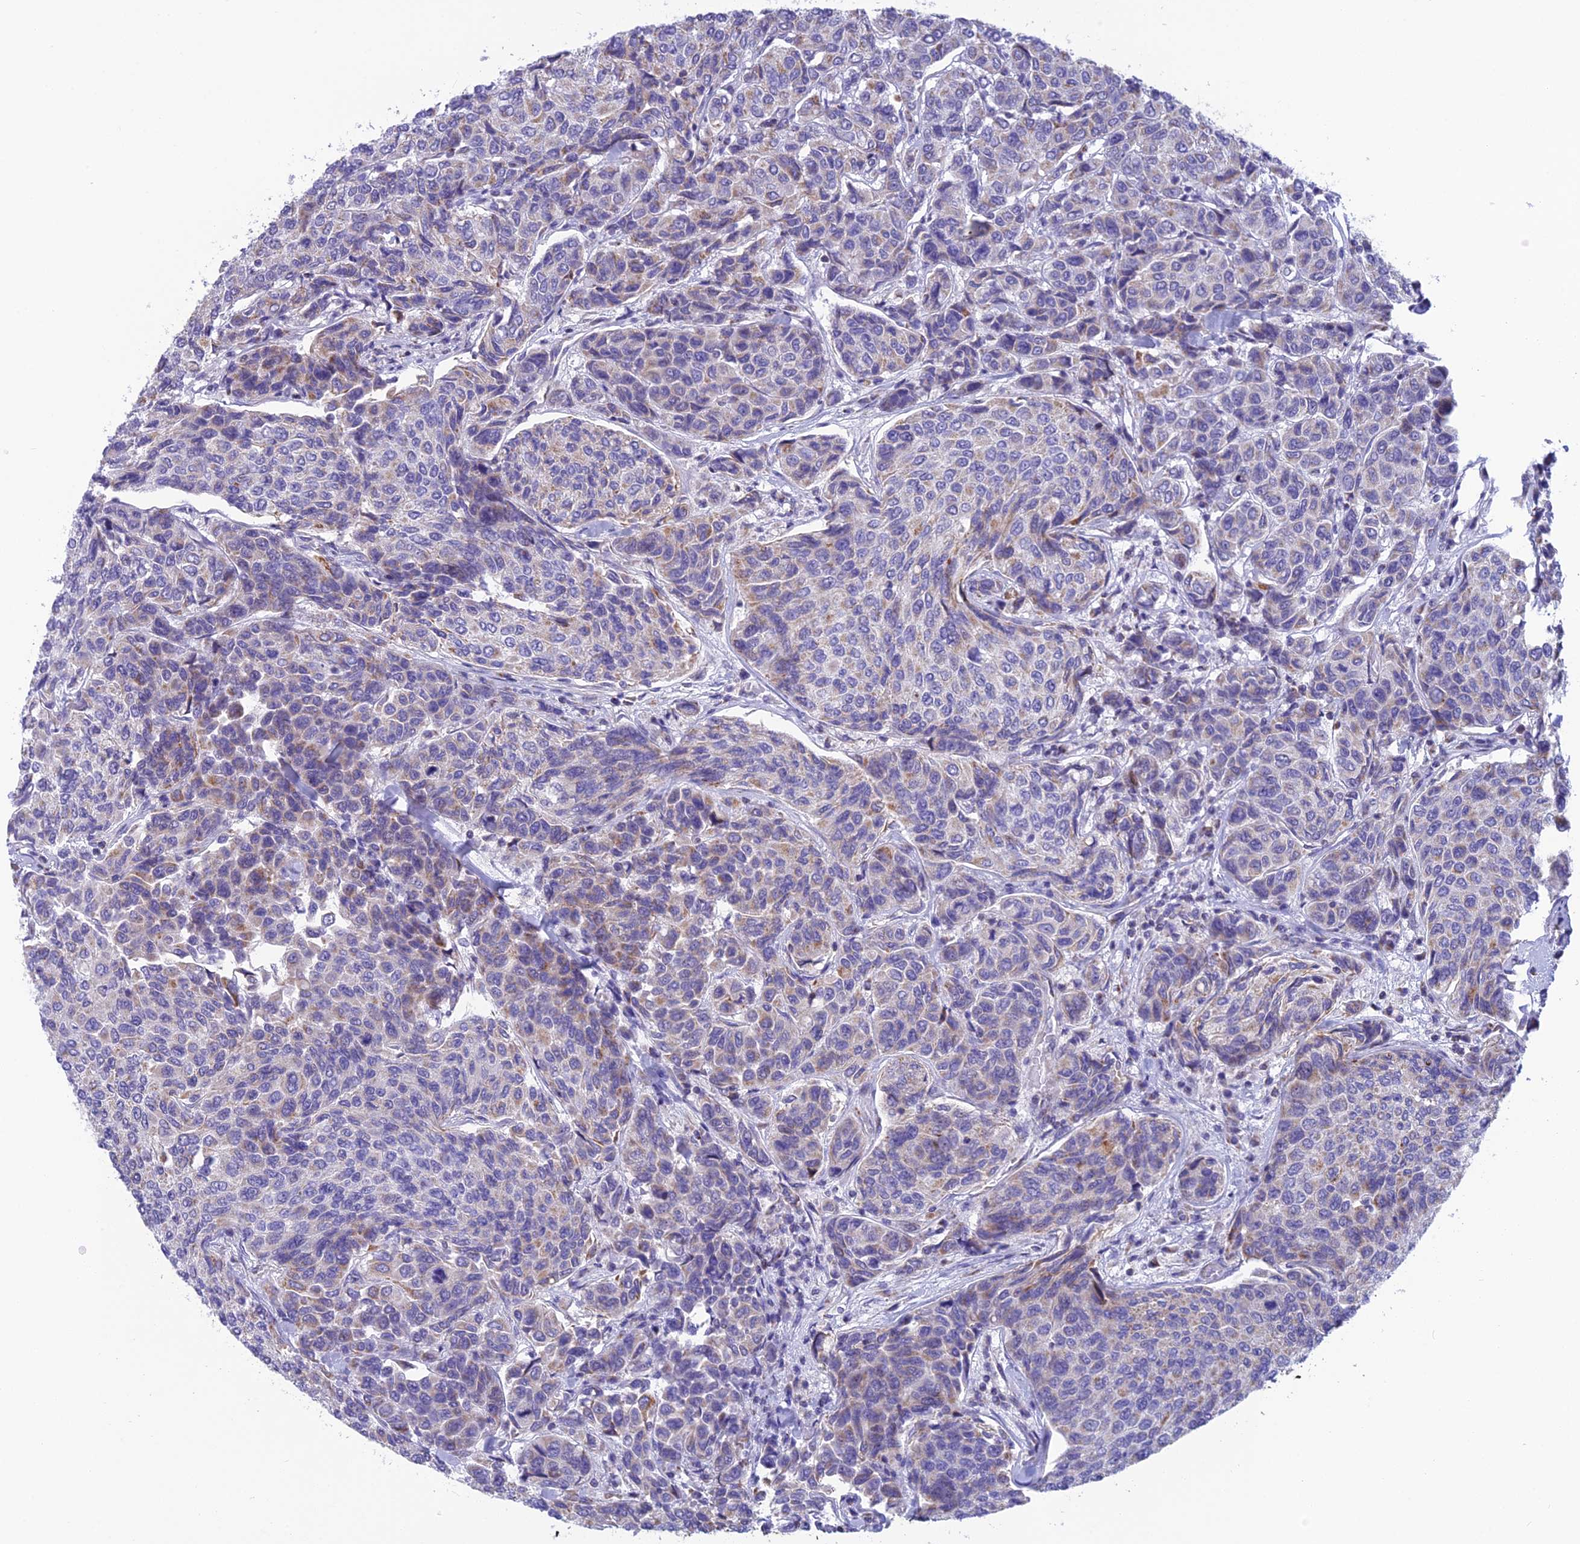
{"staining": {"intensity": "weak", "quantity": "25%-75%", "location": "cytoplasmic/membranous"}, "tissue": "breast cancer", "cell_type": "Tumor cells", "image_type": "cancer", "snomed": [{"axis": "morphology", "description": "Duct carcinoma"}, {"axis": "topography", "description": "Breast"}], "caption": "The immunohistochemical stain shows weak cytoplasmic/membranous positivity in tumor cells of breast cancer (infiltrating ductal carcinoma) tissue.", "gene": "POMGNT1", "patient": {"sex": "female", "age": 55}}